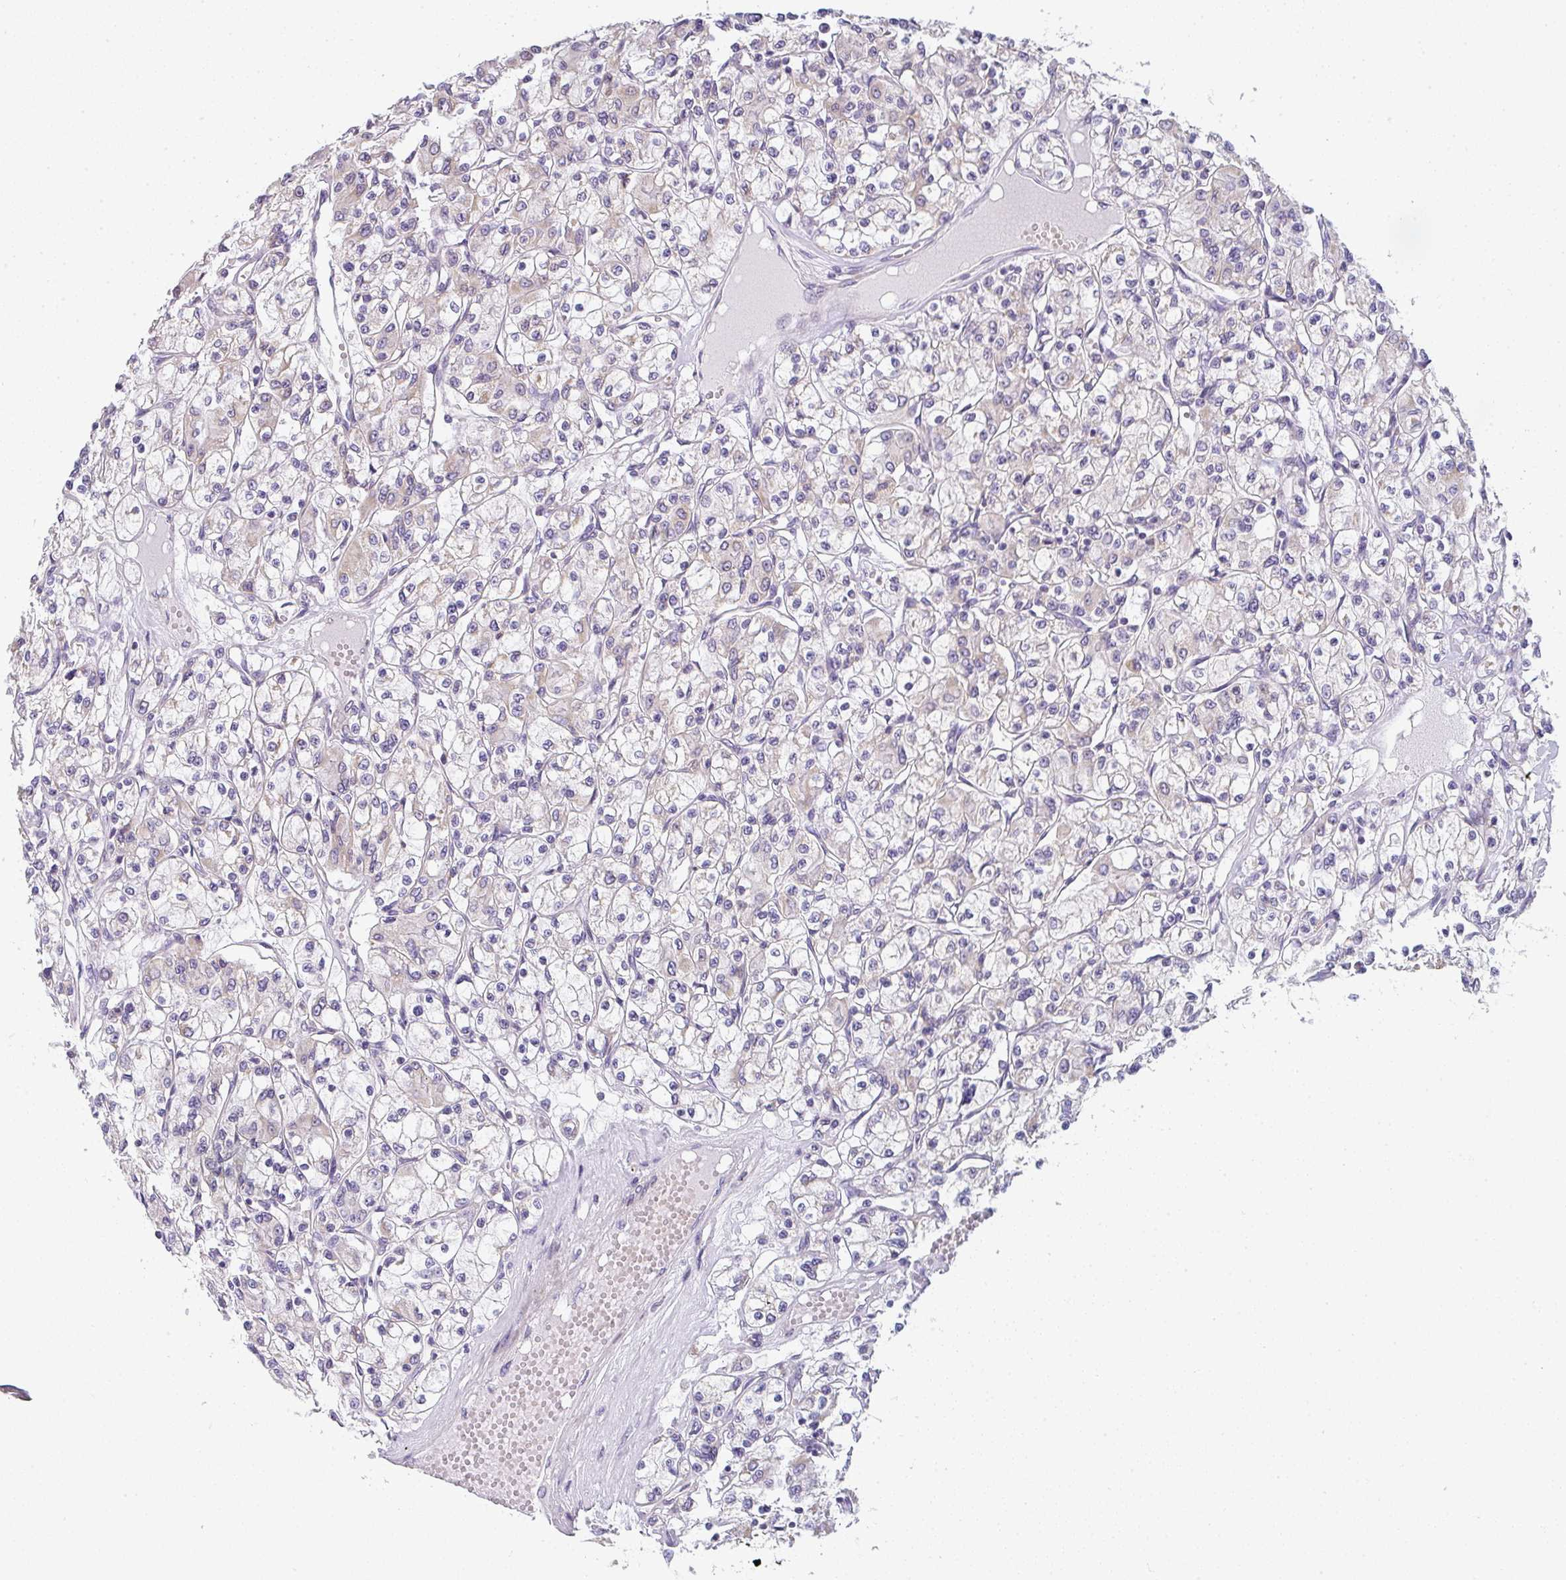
{"staining": {"intensity": "weak", "quantity": "<25%", "location": "cytoplasmic/membranous"}, "tissue": "renal cancer", "cell_type": "Tumor cells", "image_type": "cancer", "snomed": [{"axis": "morphology", "description": "Adenocarcinoma, NOS"}, {"axis": "topography", "description": "Kidney"}], "caption": "Tumor cells show no significant protein staining in renal cancer (adenocarcinoma).", "gene": "CACNA1S", "patient": {"sex": "female", "age": 59}}